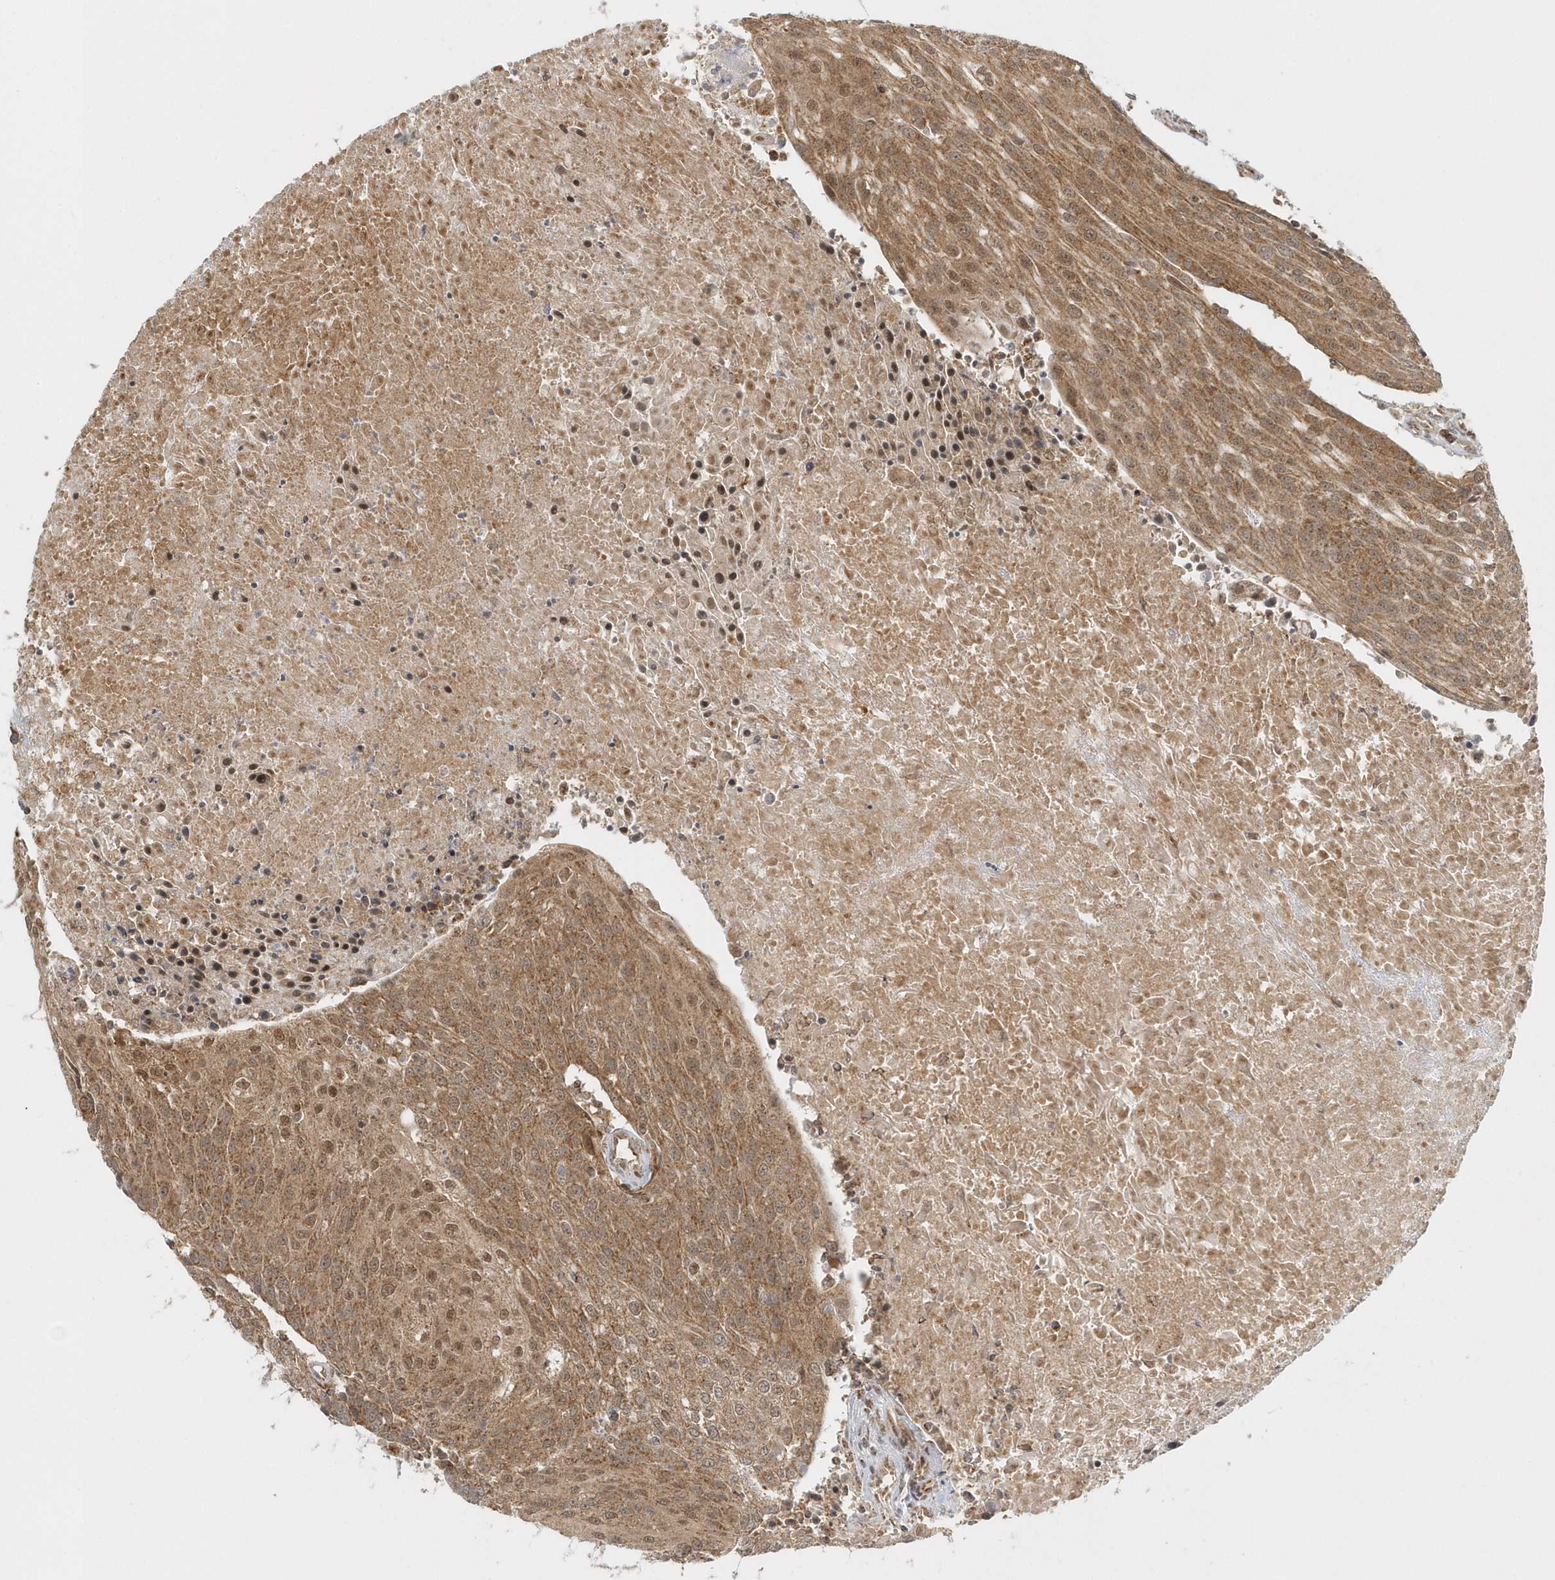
{"staining": {"intensity": "moderate", "quantity": ">75%", "location": "cytoplasmic/membranous,nuclear"}, "tissue": "urothelial cancer", "cell_type": "Tumor cells", "image_type": "cancer", "snomed": [{"axis": "morphology", "description": "Urothelial carcinoma, High grade"}, {"axis": "topography", "description": "Urinary bladder"}], "caption": "Urothelial cancer stained for a protein (brown) displays moderate cytoplasmic/membranous and nuclear positive staining in about >75% of tumor cells.", "gene": "PSMD6", "patient": {"sex": "female", "age": 85}}